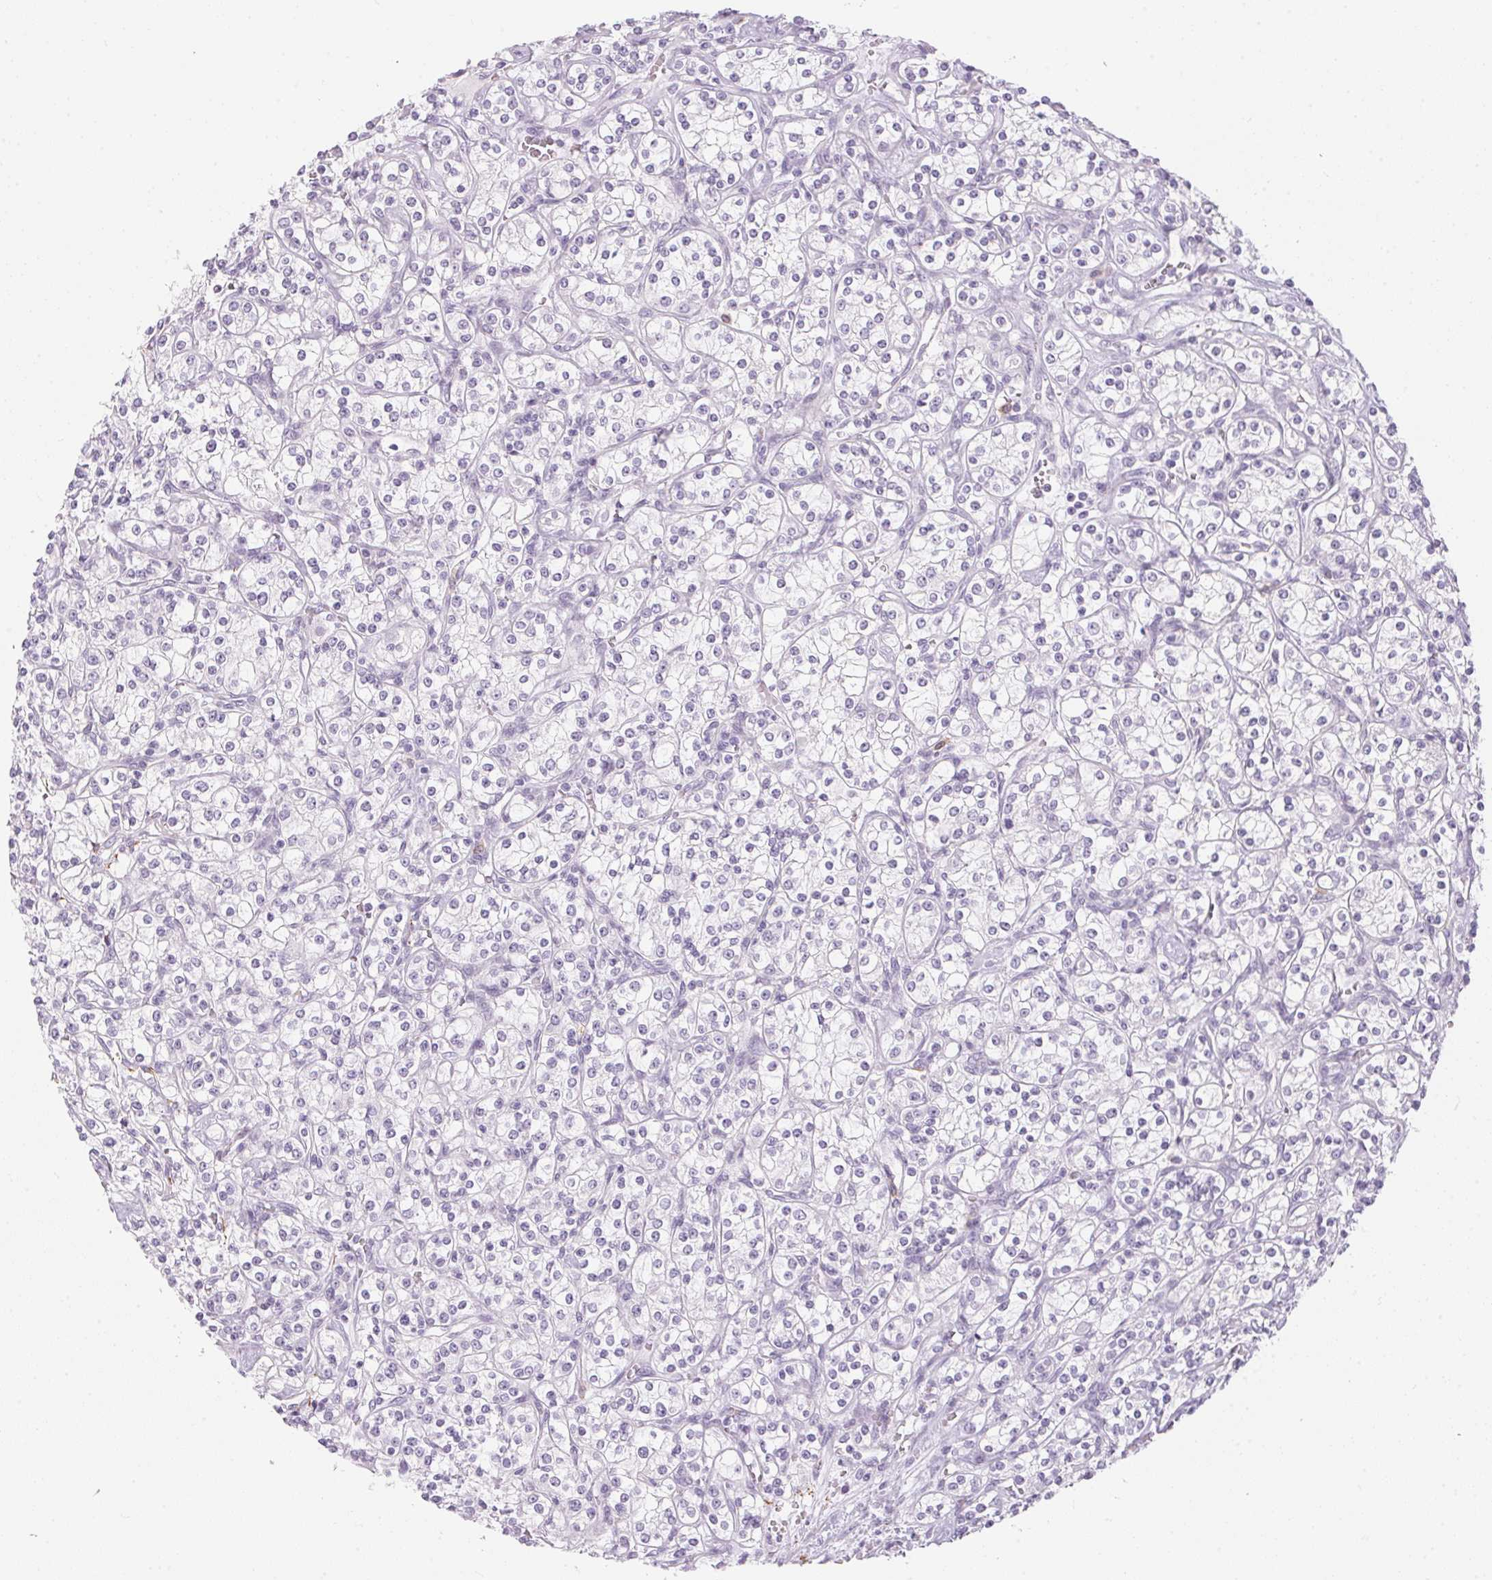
{"staining": {"intensity": "negative", "quantity": "none", "location": "none"}, "tissue": "renal cancer", "cell_type": "Tumor cells", "image_type": "cancer", "snomed": [{"axis": "morphology", "description": "Adenocarcinoma, NOS"}, {"axis": "topography", "description": "Kidney"}], "caption": "An image of human renal adenocarcinoma is negative for staining in tumor cells.", "gene": "CADPS", "patient": {"sex": "male", "age": 77}}